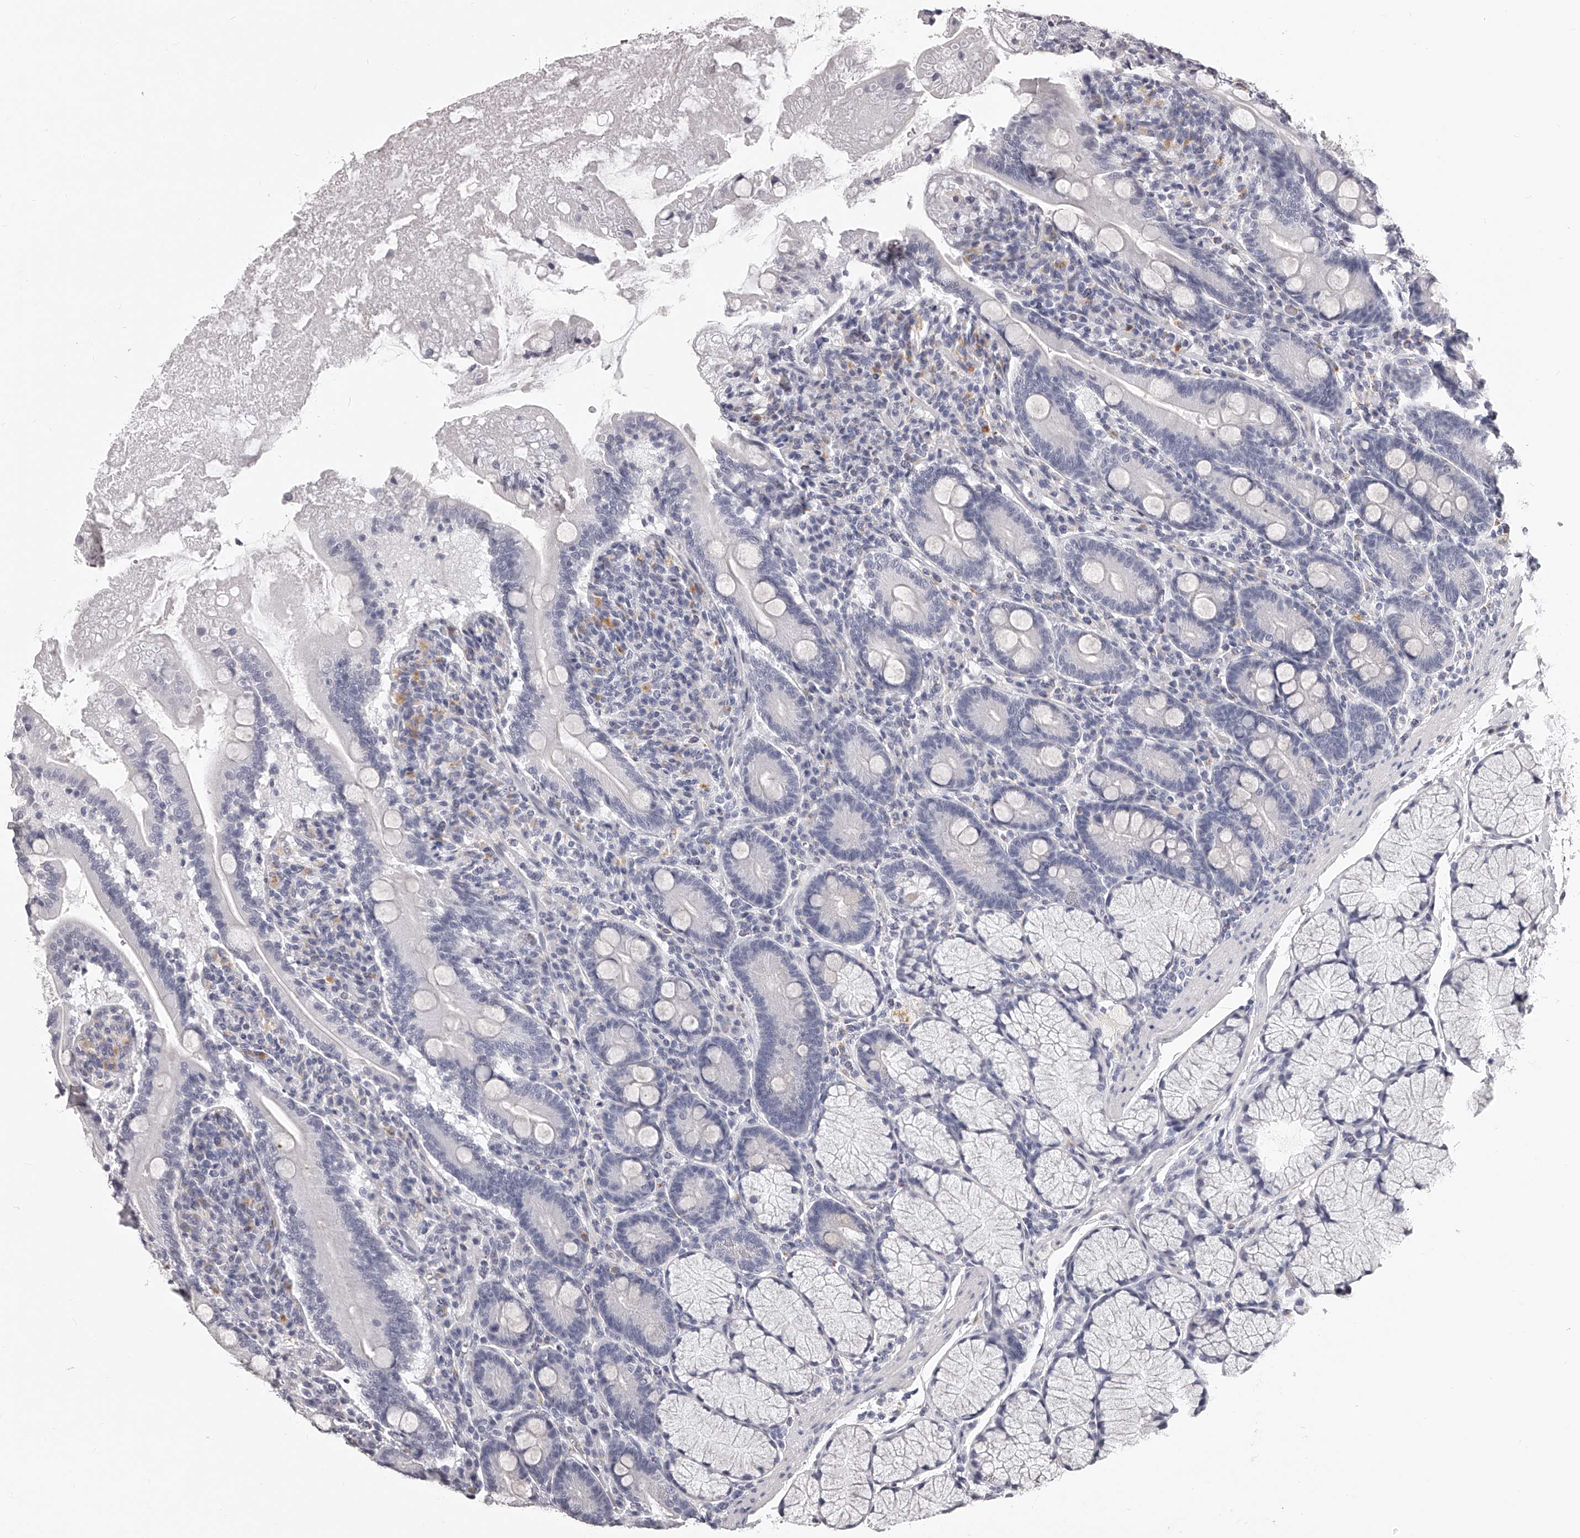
{"staining": {"intensity": "negative", "quantity": "none", "location": "none"}, "tissue": "duodenum", "cell_type": "Glandular cells", "image_type": "normal", "snomed": [{"axis": "morphology", "description": "Normal tissue, NOS"}, {"axis": "topography", "description": "Duodenum"}], "caption": "Protein analysis of unremarkable duodenum exhibits no significant staining in glandular cells. (Brightfield microscopy of DAB (3,3'-diaminobenzidine) immunohistochemistry (IHC) at high magnification).", "gene": "DMRT1", "patient": {"sex": "male", "age": 35}}